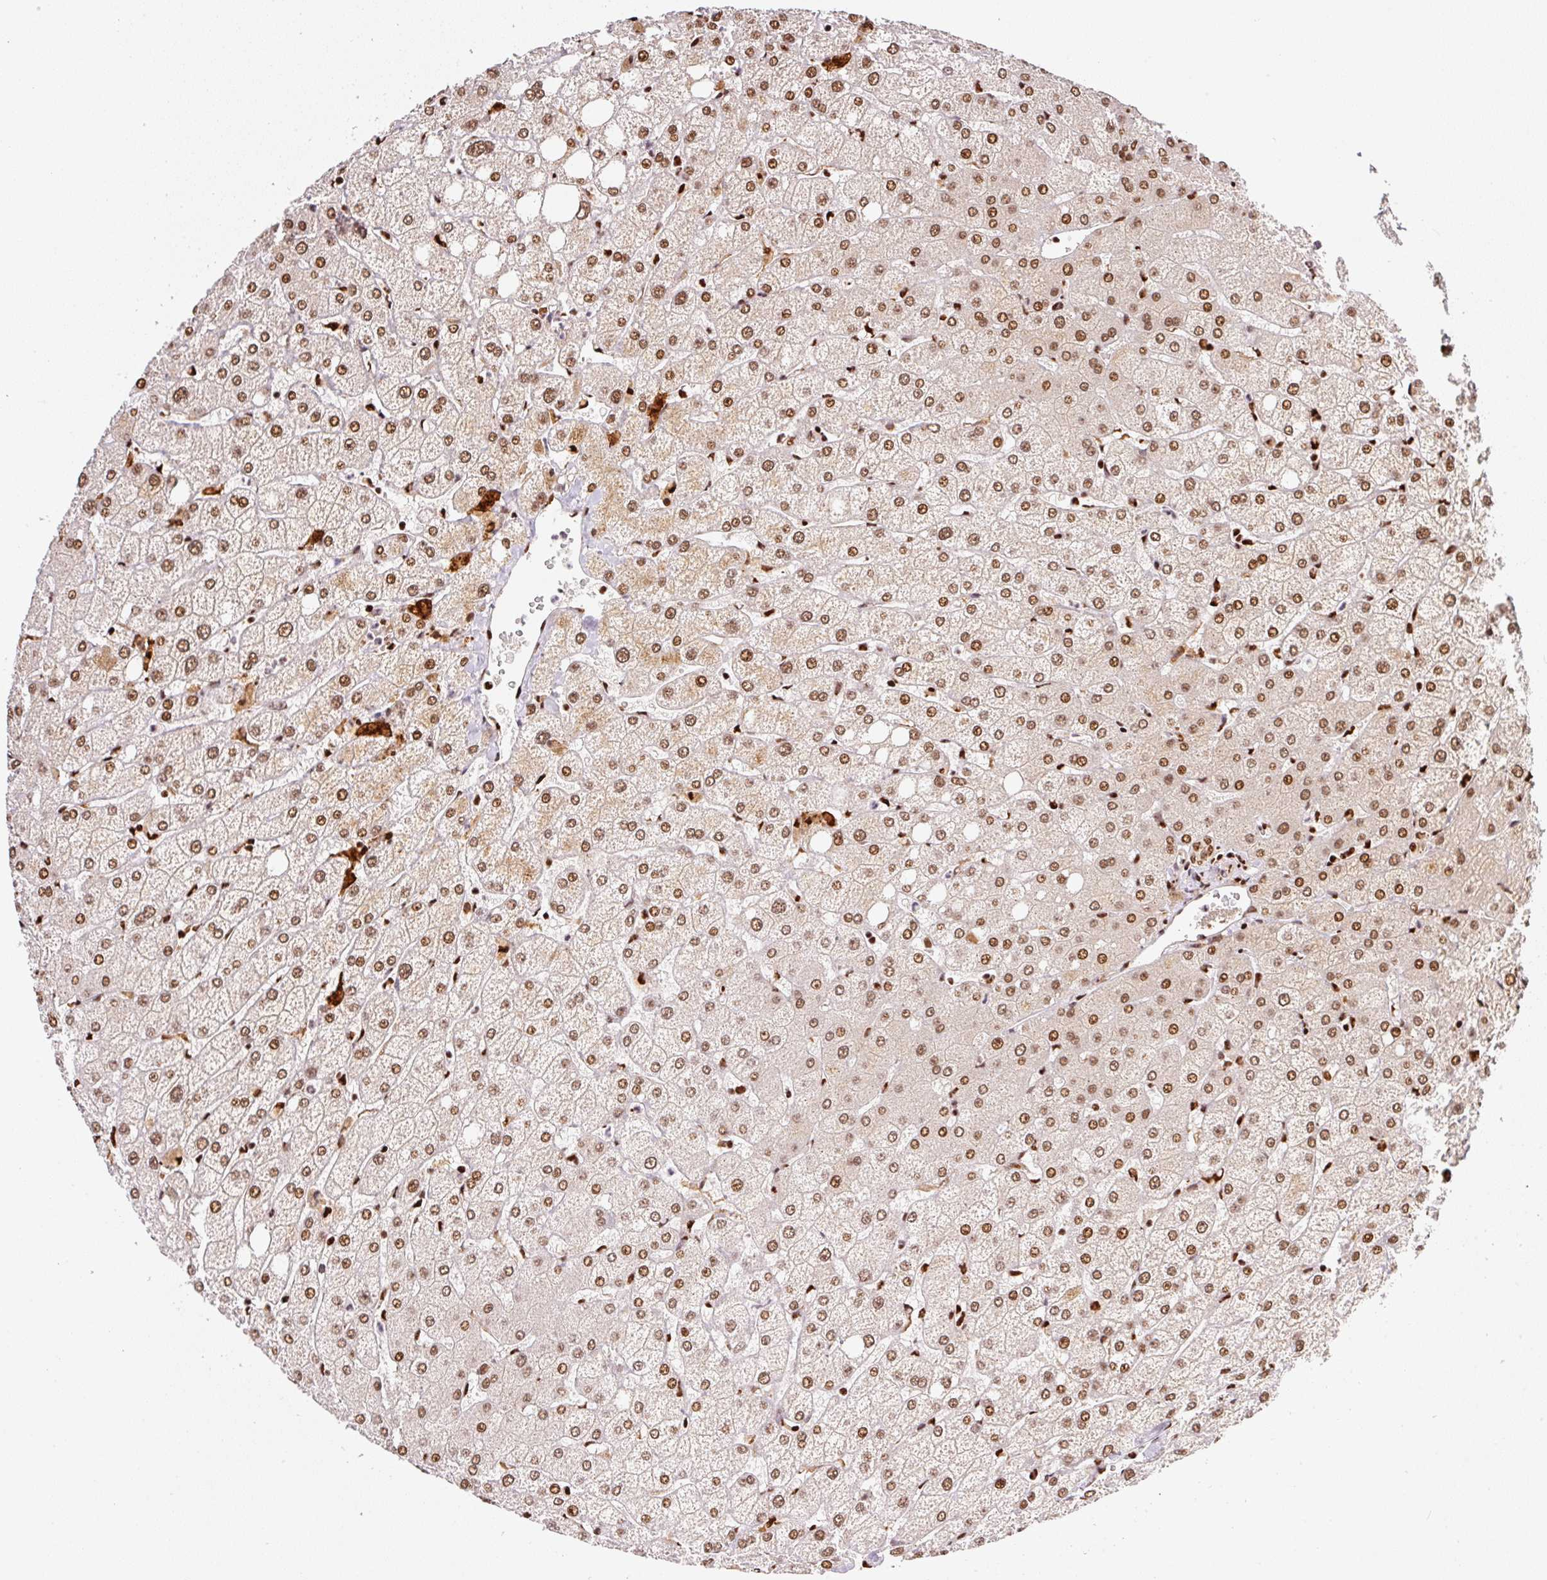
{"staining": {"intensity": "moderate", "quantity": ">75%", "location": "nuclear"}, "tissue": "liver", "cell_type": "Cholangiocytes", "image_type": "normal", "snomed": [{"axis": "morphology", "description": "Normal tissue, NOS"}, {"axis": "topography", "description": "Liver"}], "caption": "Protein staining displays moderate nuclear staining in about >75% of cholangiocytes in normal liver.", "gene": "GPR139", "patient": {"sex": "female", "age": 54}}